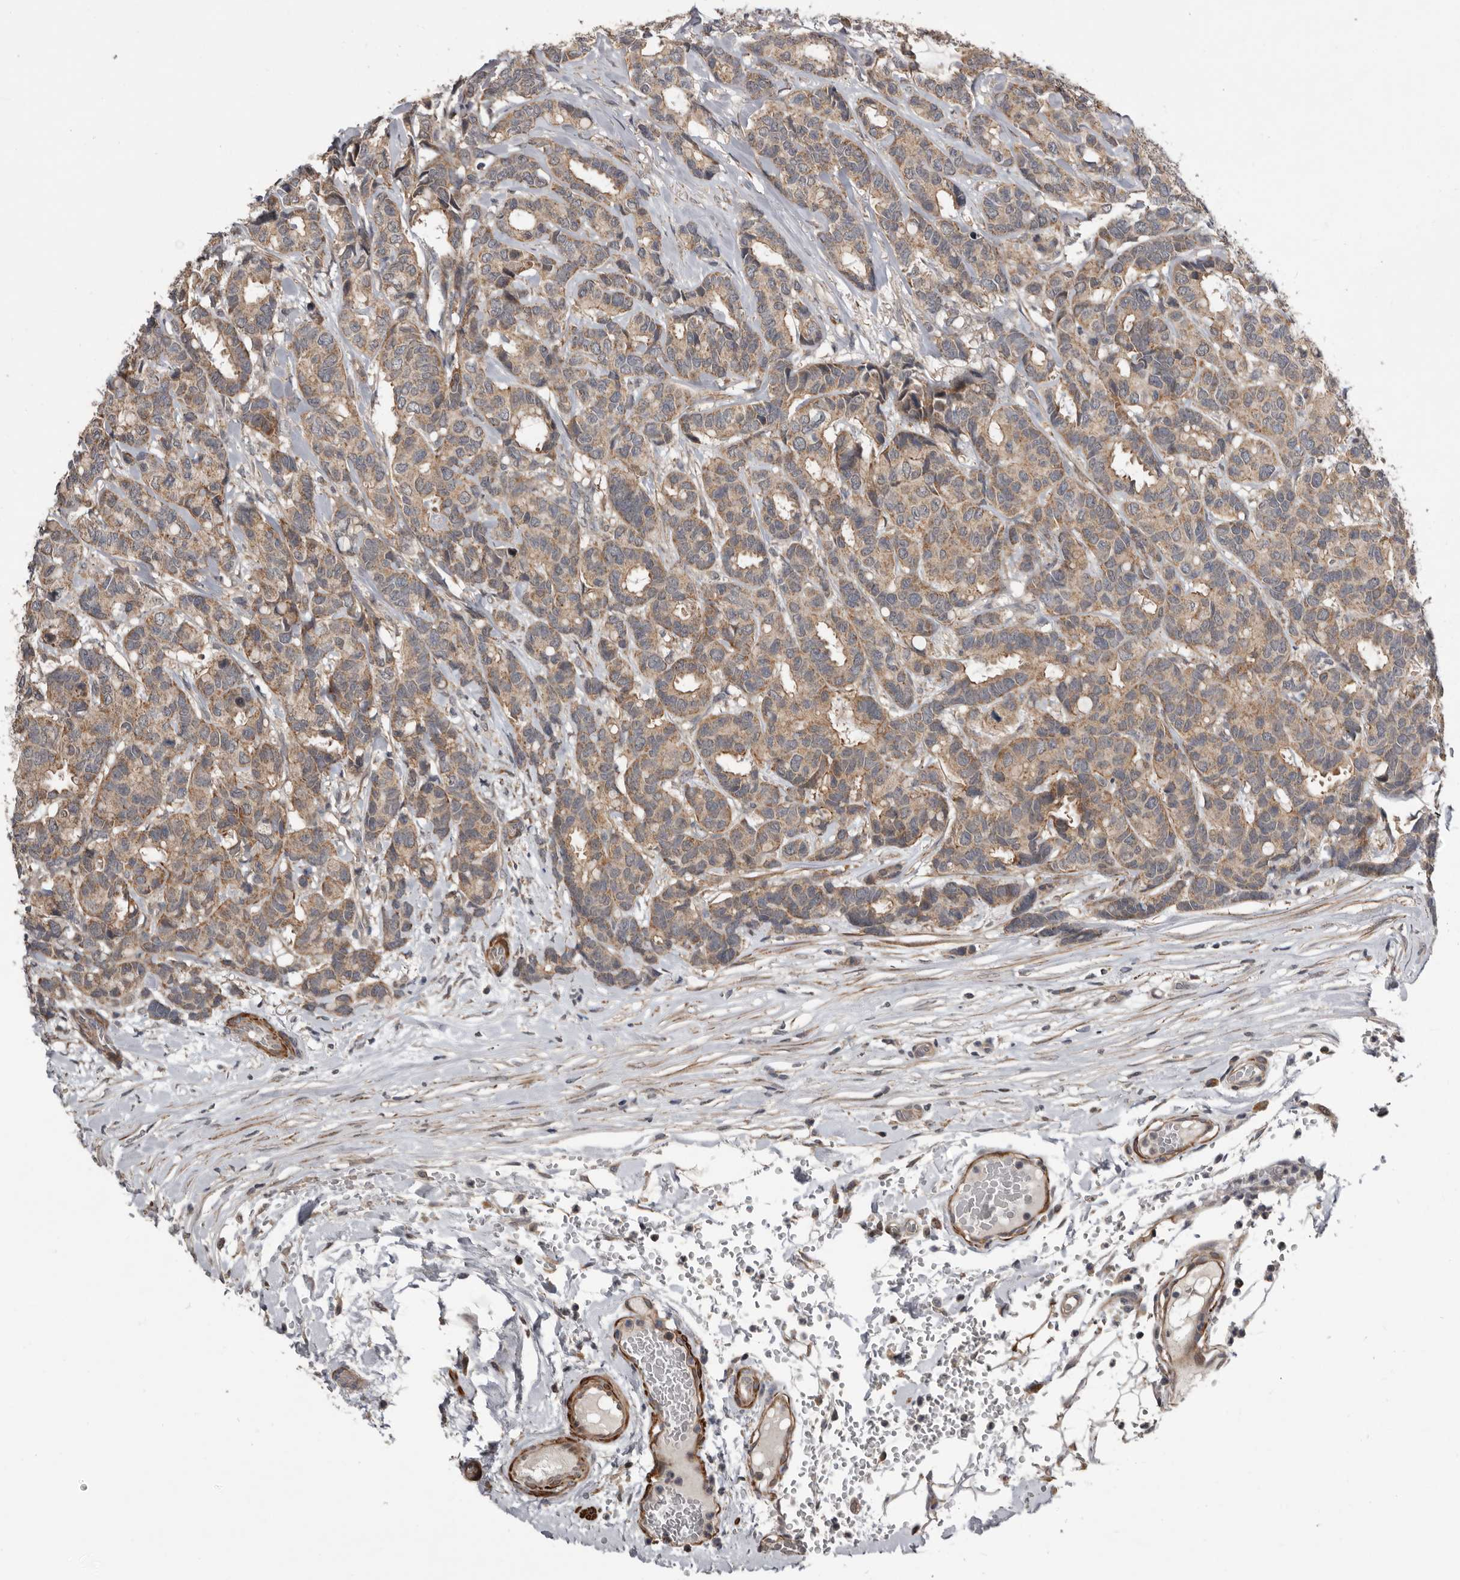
{"staining": {"intensity": "weak", "quantity": ">75%", "location": "cytoplasmic/membranous"}, "tissue": "breast cancer", "cell_type": "Tumor cells", "image_type": "cancer", "snomed": [{"axis": "morphology", "description": "Duct carcinoma"}, {"axis": "topography", "description": "Breast"}], "caption": "This image demonstrates breast cancer (infiltrating ductal carcinoma) stained with immunohistochemistry (IHC) to label a protein in brown. The cytoplasmic/membranous of tumor cells show weak positivity for the protein. Nuclei are counter-stained blue.", "gene": "FGFR4", "patient": {"sex": "female", "age": 87}}